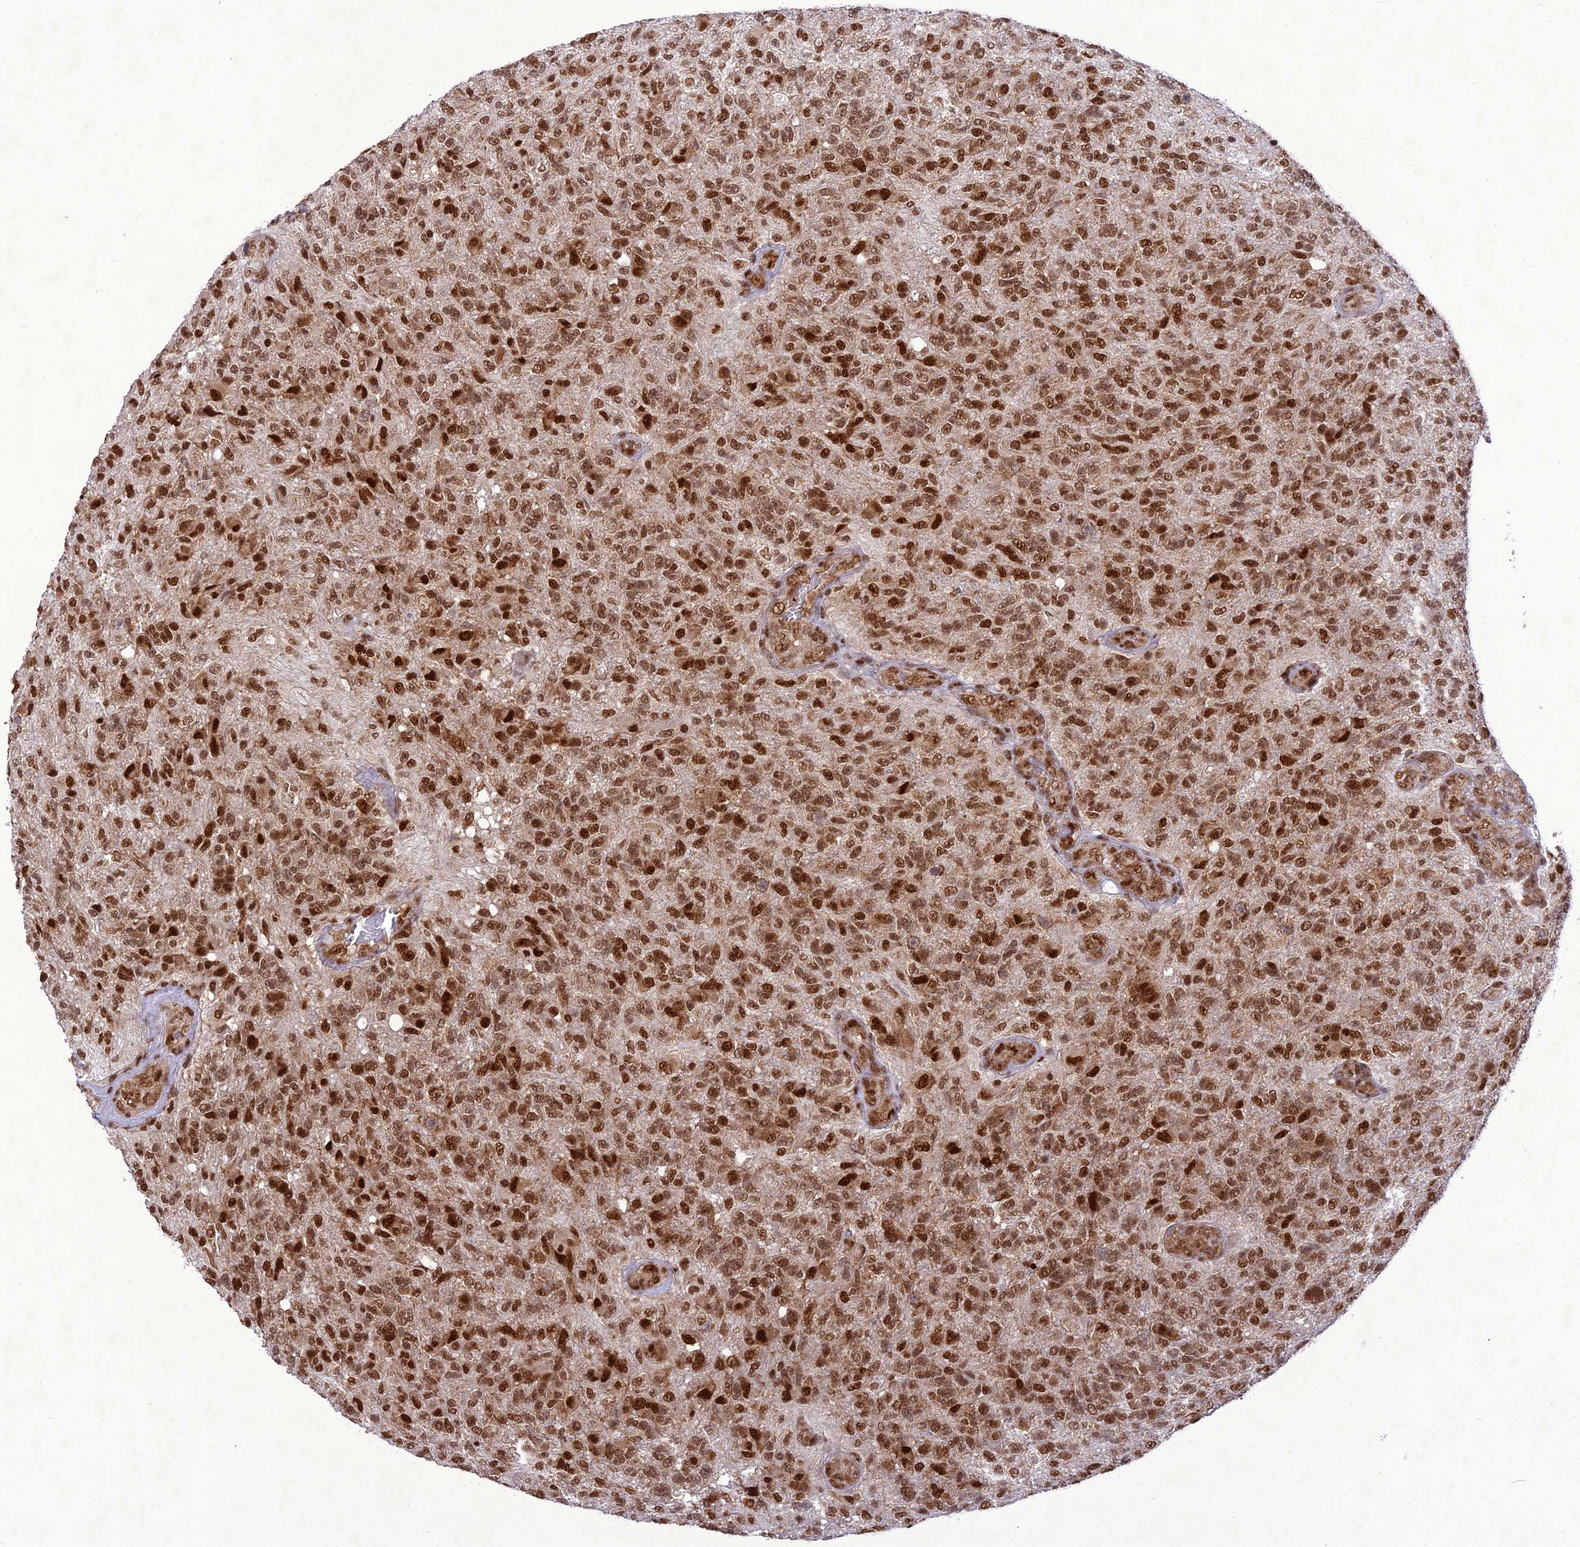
{"staining": {"intensity": "strong", "quantity": ">75%", "location": "nuclear"}, "tissue": "glioma", "cell_type": "Tumor cells", "image_type": "cancer", "snomed": [{"axis": "morphology", "description": "Glioma, malignant, High grade"}, {"axis": "topography", "description": "Brain"}], "caption": "Protein staining of malignant glioma (high-grade) tissue demonstrates strong nuclear expression in about >75% of tumor cells.", "gene": "DDX1", "patient": {"sex": "male", "age": 56}}